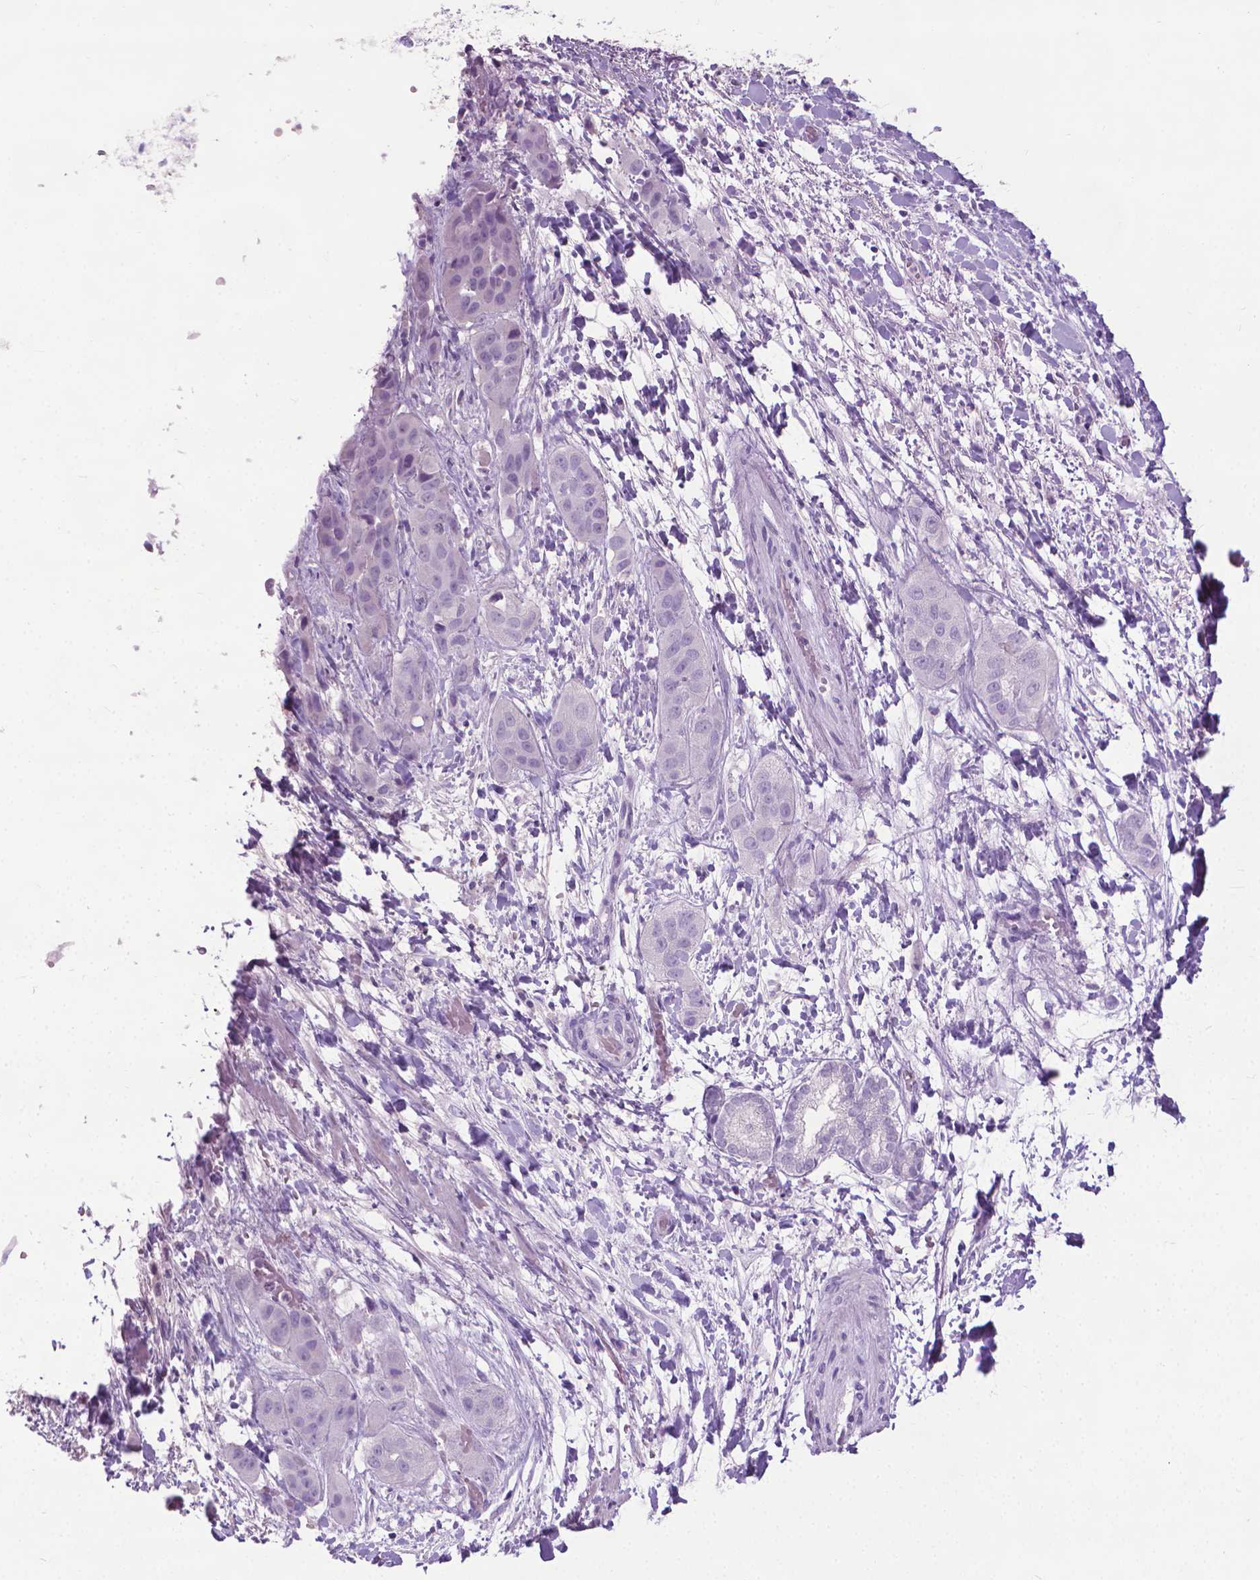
{"staining": {"intensity": "negative", "quantity": "none", "location": "none"}, "tissue": "liver cancer", "cell_type": "Tumor cells", "image_type": "cancer", "snomed": [{"axis": "morphology", "description": "Cholangiocarcinoma"}, {"axis": "topography", "description": "Liver"}], "caption": "This is an immunohistochemistry (IHC) photomicrograph of human liver cholangiocarcinoma. There is no expression in tumor cells.", "gene": "KRT5", "patient": {"sex": "female", "age": 52}}